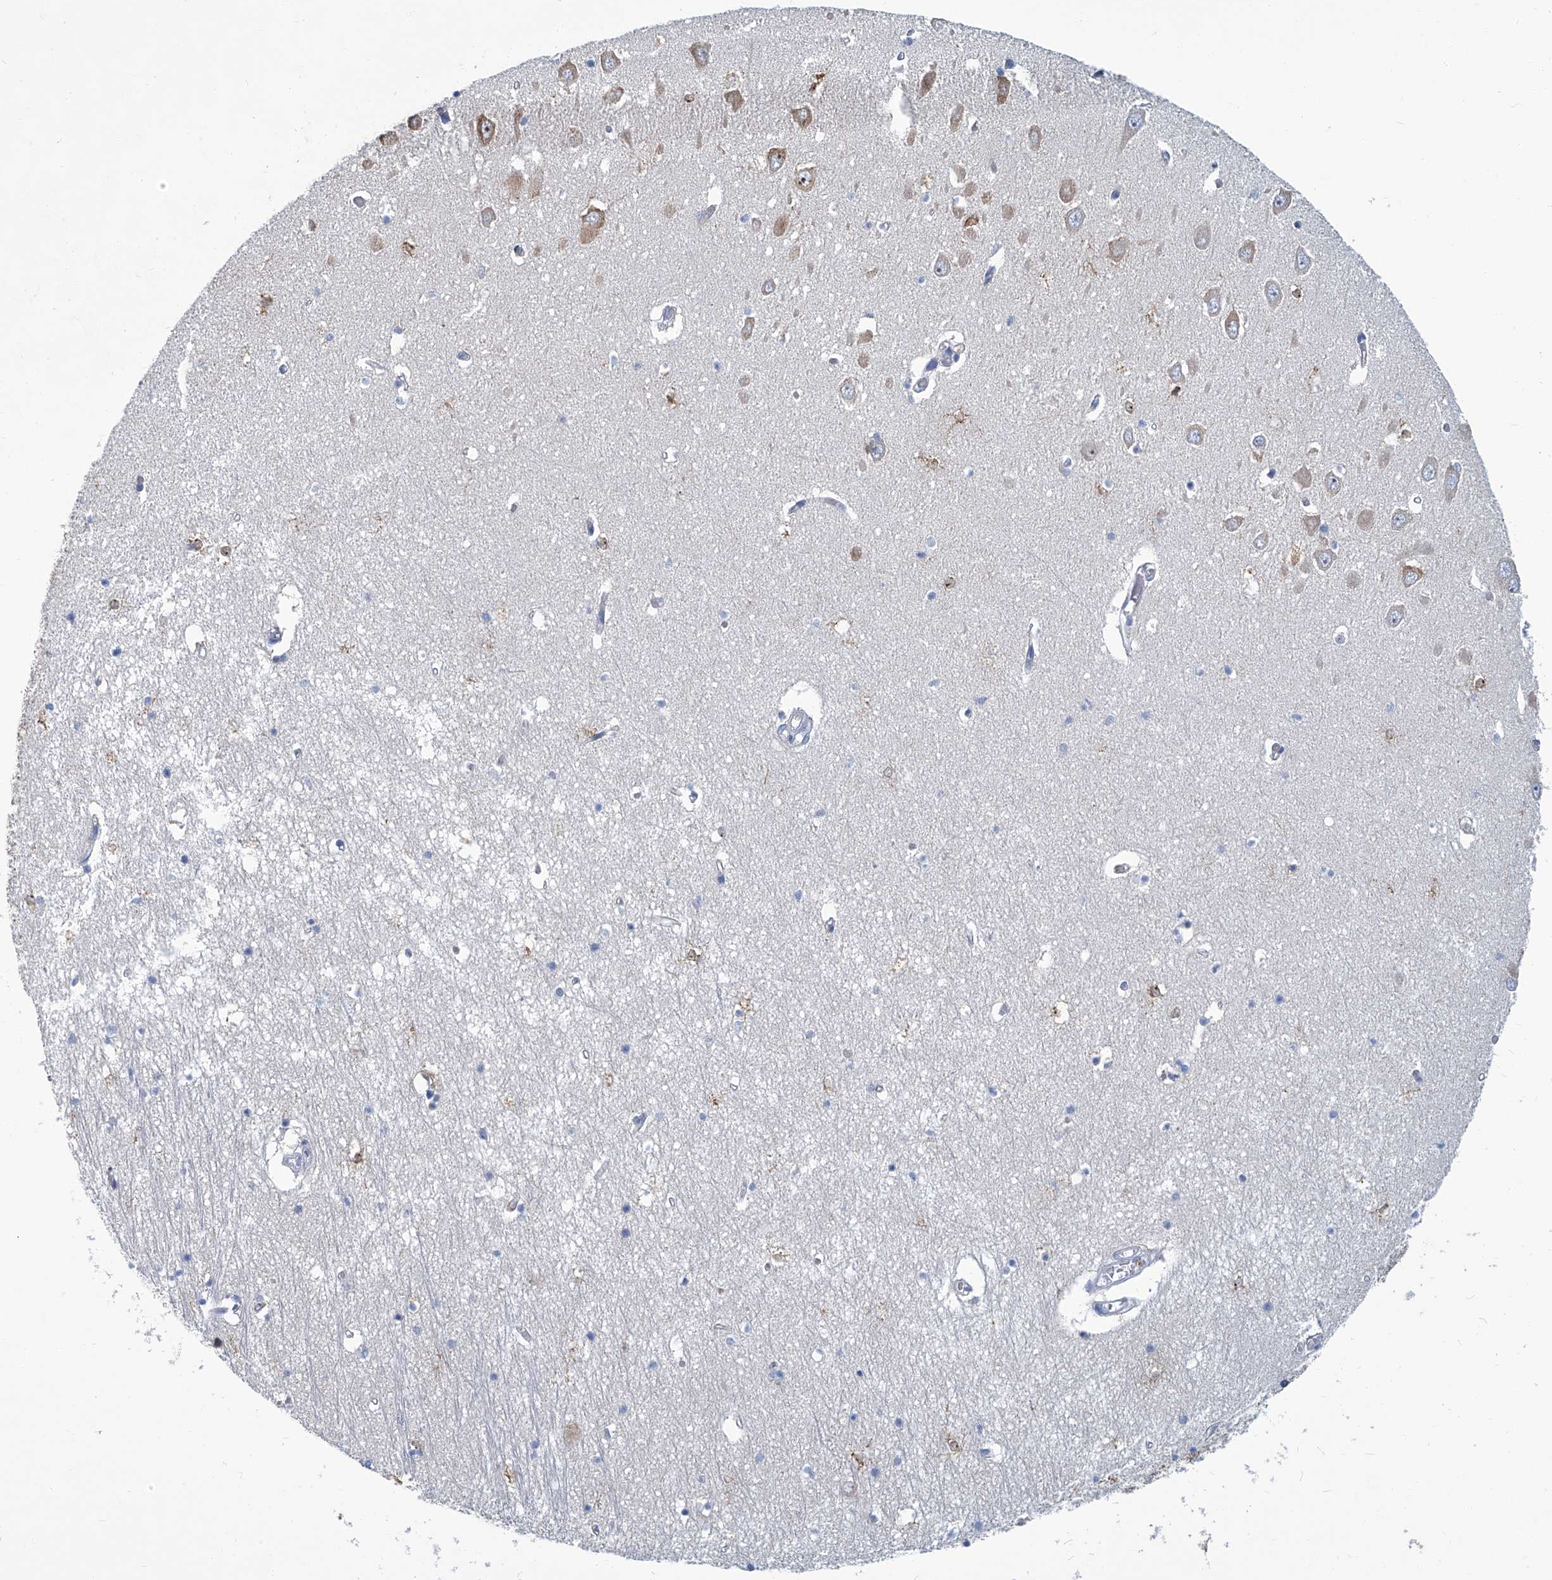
{"staining": {"intensity": "negative", "quantity": "none", "location": "none"}, "tissue": "hippocampus", "cell_type": "Glial cells", "image_type": "normal", "snomed": [{"axis": "morphology", "description": "Normal tissue, NOS"}, {"axis": "topography", "description": "Hippocampus"}], "caption": "Hippocampus stained for a protein using IHC shows no expression glial cells.", "gene": "PFKL", "patient": {"sex": "male", "age": 70}}